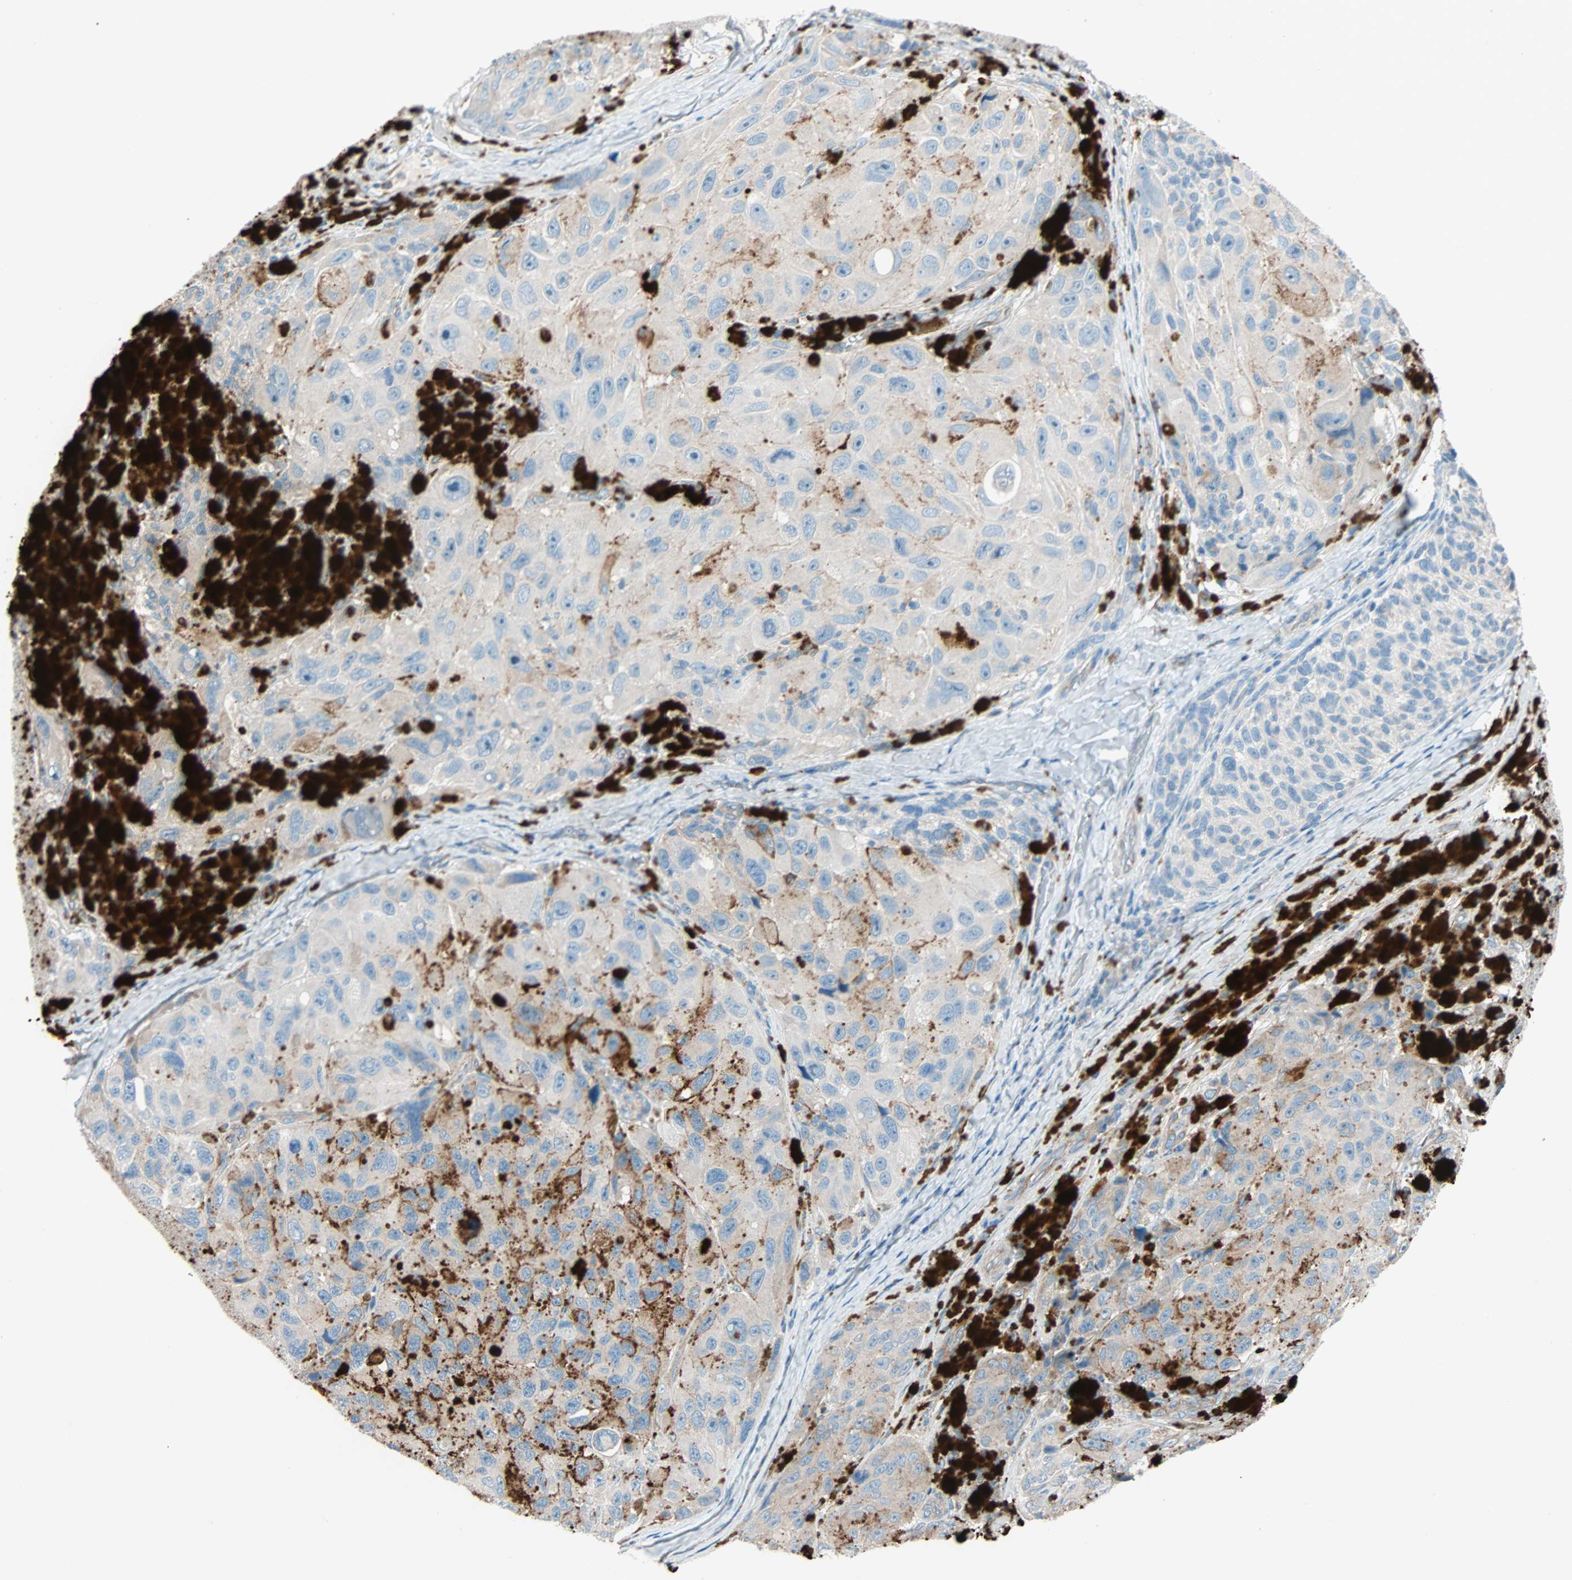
{"staining": {"intensity": "strong", "quantity": ">75%", "location": "cytoplasmic/membranous"}, "tissue": "melanoma", "cell_type": "Tumor cells", "image_type": "cancer", "snomed": [{"axis": "morphology", "description": "Malignant melanoma, NOS"}, {"axis": "topography", "description": "Skin"}], "caption": "Tumor cells demonstrate strong cytoplasmic/membranous expression in approximately >75% of cells in malignant melanoma. (Stains: DAB in brown, nuclei in blue, Microscopy: brightfield microscopy at high magnification).", "gene": "LY6G6F", "patient": {"sex": "female", "age": 73}}